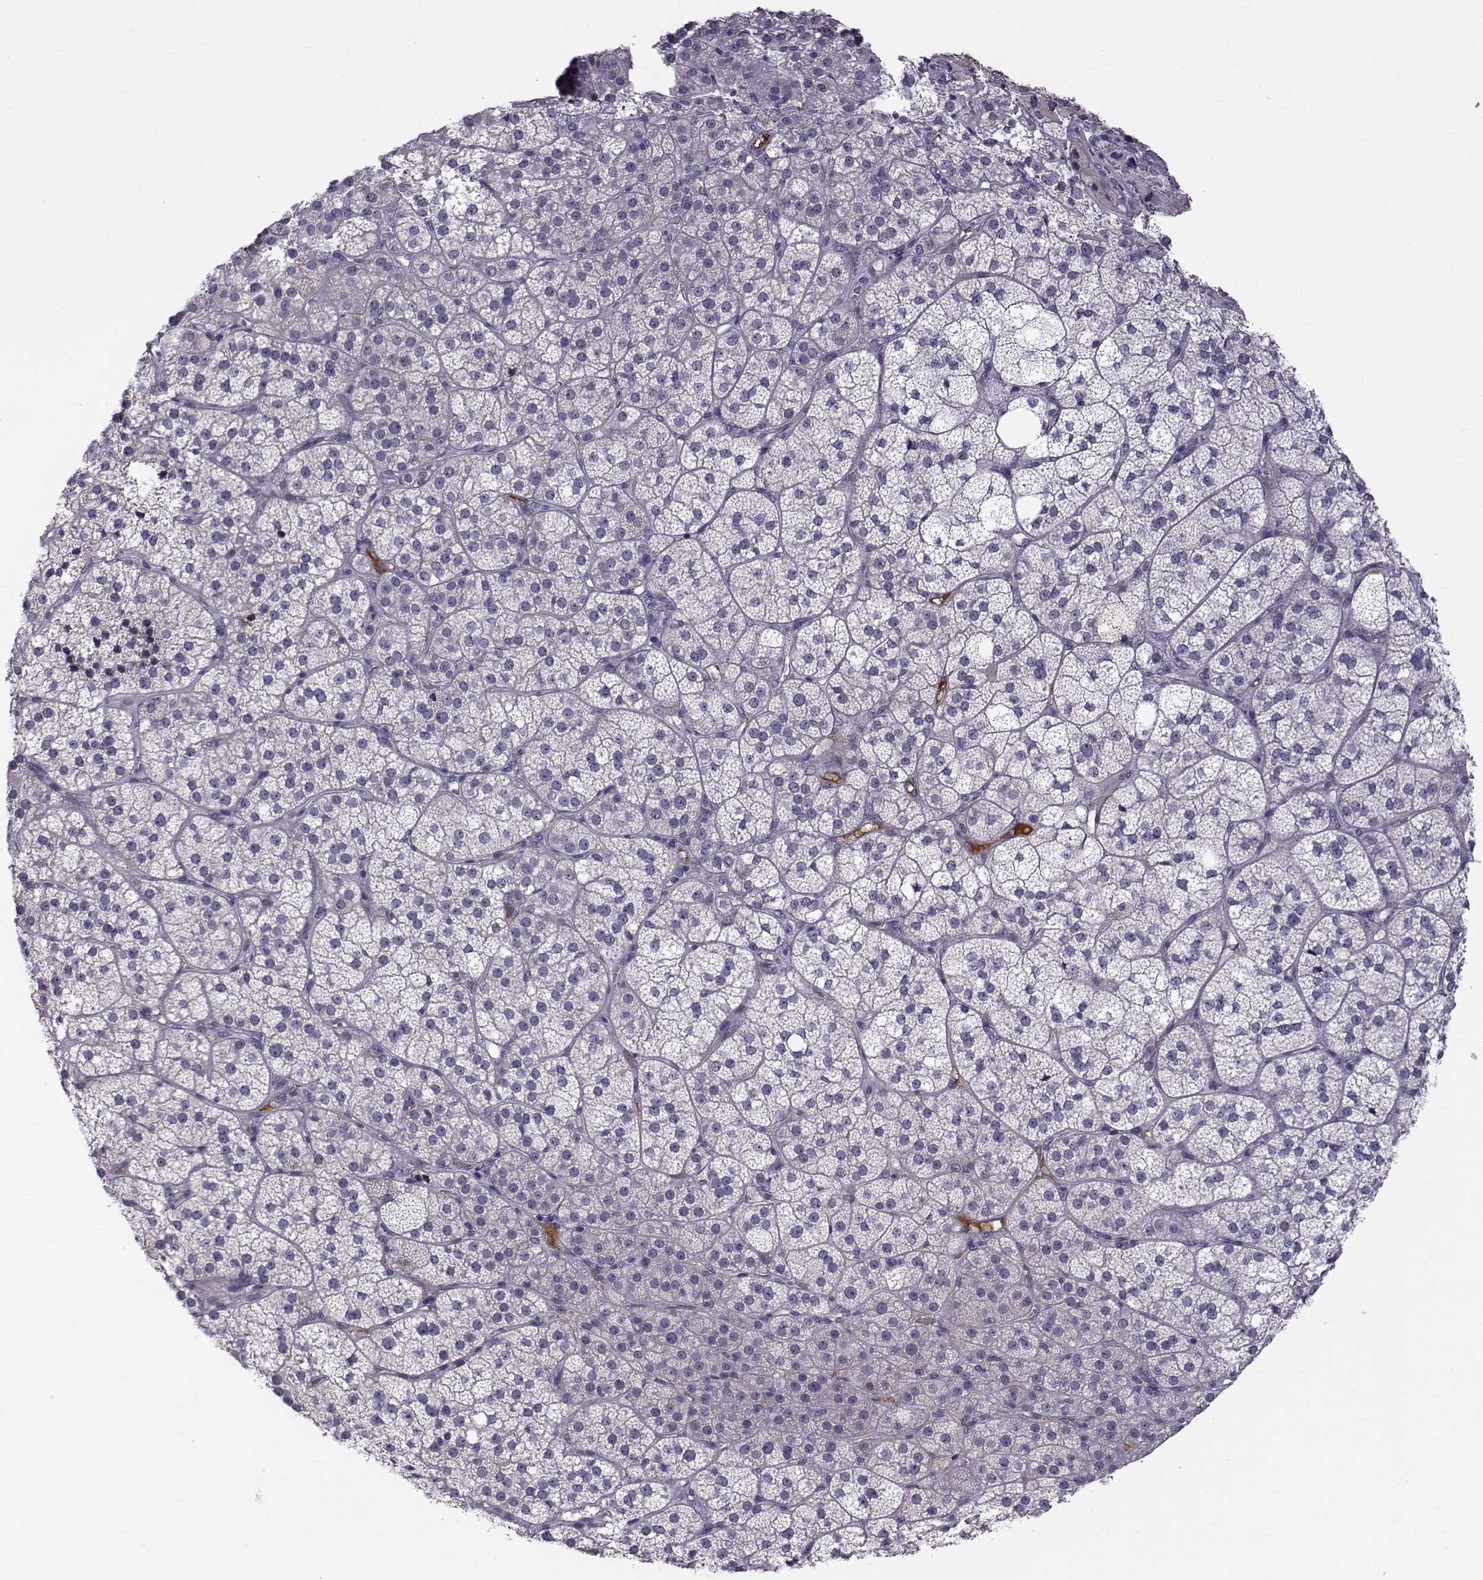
{"staining": {"intensity": "negative", "quantity": "none", "location": "none"}, "tissue": "adrenal gland", "cell_type": "Glandular cells", "image_type": "normal", "snomed": [{"axis": "morphology", "description": "Normal tissue, NOS"}, {"axis": "topography", "description": "Adrenal gland"}], "caption": "DAB (3,3'-diaminobenzidine) immunohistochemical staining of normal adrenal gland shows no significant positivity in glandular cells. (Stains: DAB IHC with hematoxylin counter stain, Microscopy: brightfield microscopy at high magnification).", "gene": "TNFRSF11B", "patient": {"sex": "female", "age": 60}}